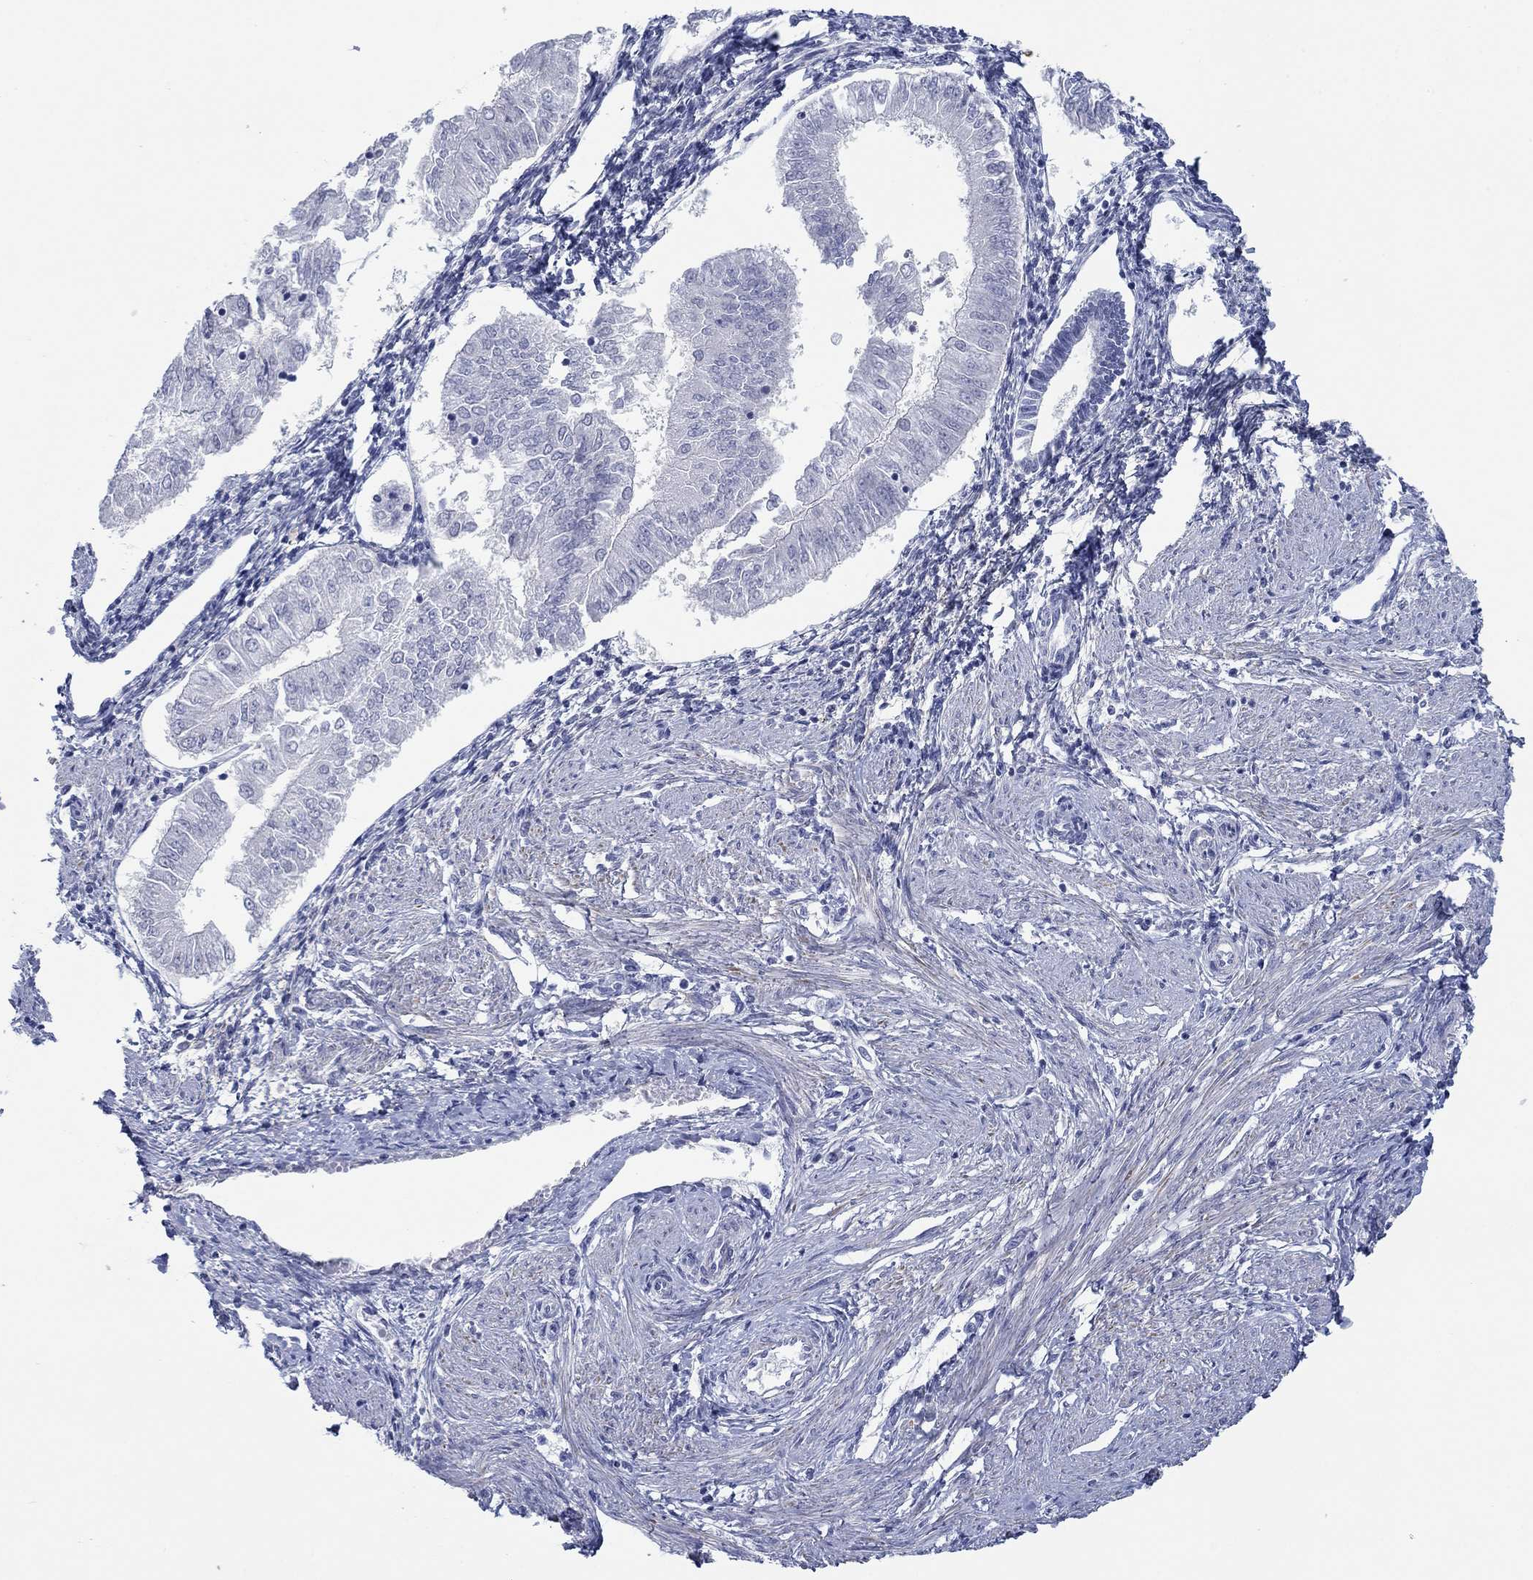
{"staining": {"intensity": "negative", "quantity": "none", "location": "none"}, "tissue": "endometrial cancer", "cell_type": "Tumor cells", "image_type": "cancer", "snomed": [{"axis": "morphology", "description": "Adenocarcinoma, NOS"}, {"axis": "topography", "description": "Endometrium"}], "caption": "Tumor cells show no significant protein positivity in endometrial adenocarcinoma.", "gene": "PDYN", "patient": {"sex": "female", "age": 53}}